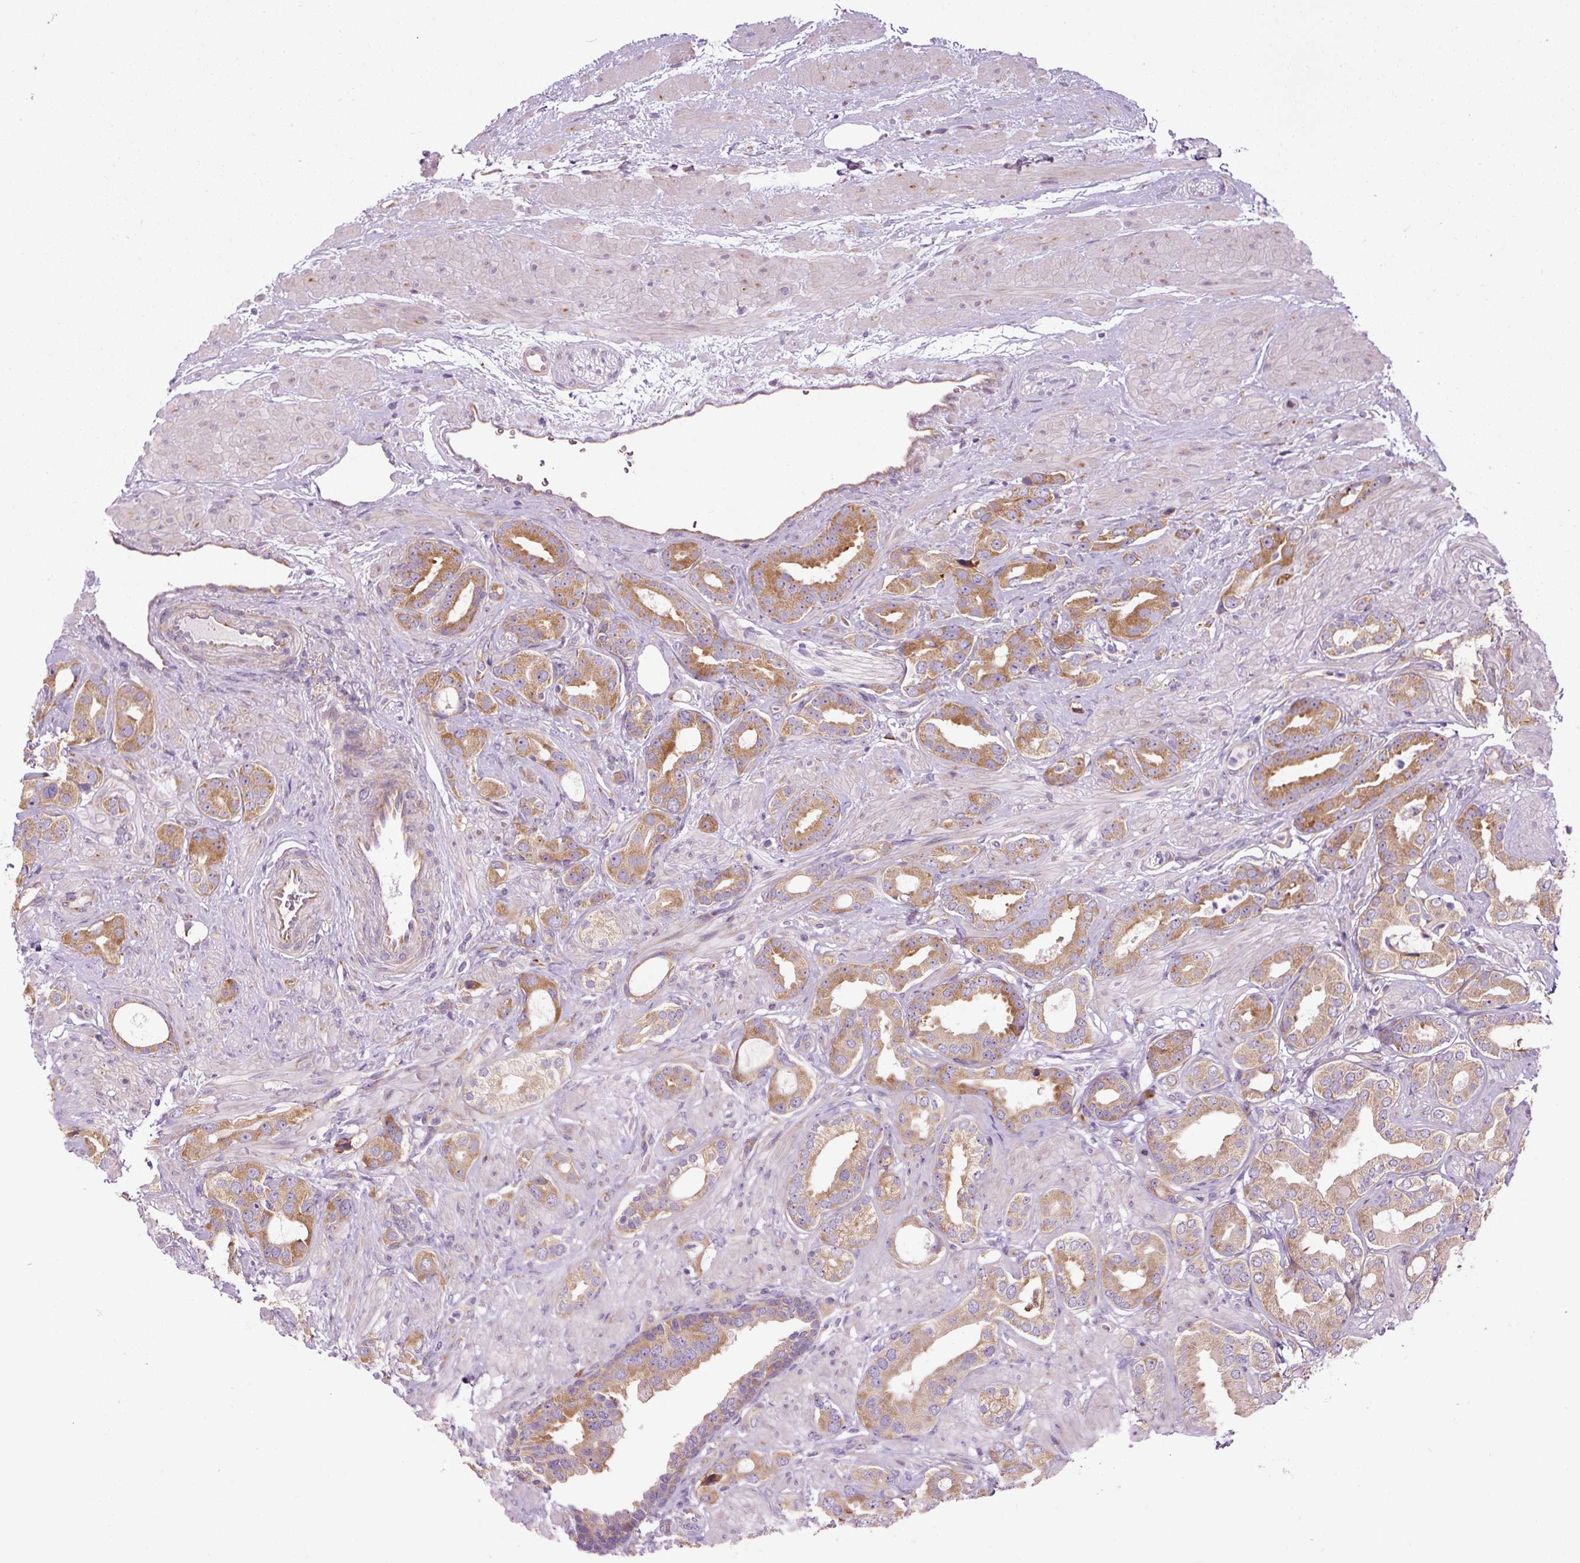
{"staining": {"intensity": "moderate", "quantity": ">75%", "location": "cytoplasmic/membranous"}, "tissue": "prostate cancer", "cell_type": "Tumor cells", "image_type": "cancer", "snomed": [{"axis": "morphology", "description": "Adenocarcinoma, Low grade"}, {"axis": "topography", "description": "Prostate"}], "caption": "The immunohistochemical stain highlights moderate cytoplasmic/membranous expression in tumor cells of prostate low-grade adenocarcinoma tissue.", "gene": "RPL10A", "patient": {"sex": "male", "age": 57}}